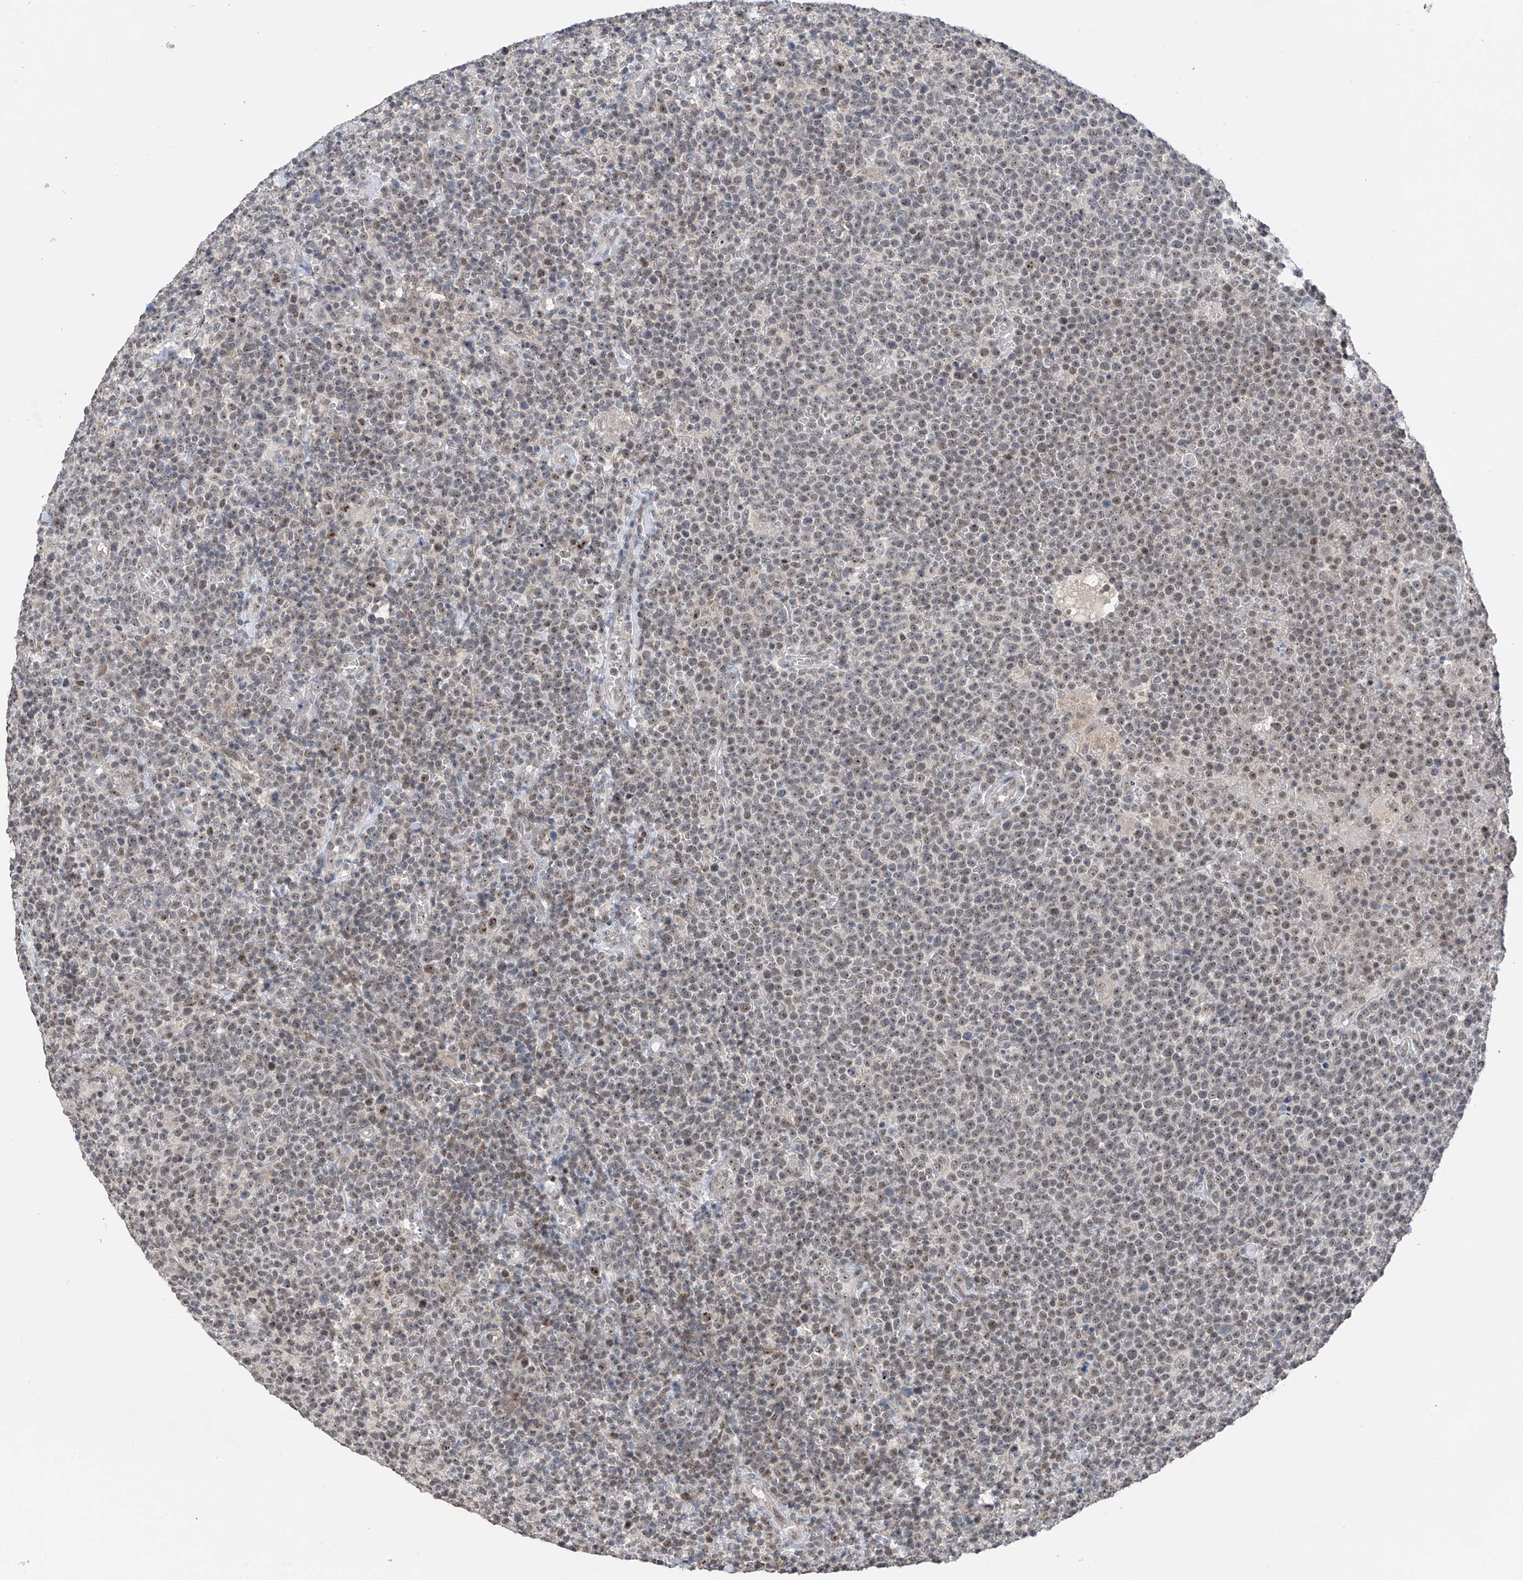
{"staining": {"intensity": "weak", "quantity": "<25%", "location": "nuclear"}, "tissue": "lymphoma", "cell_type": "Tumor cells", "image_type": "cancer", "snomed": [{"axis": "morphology", "description": "Malignant lymphoma, non-Hodgkin's type, High grade"}, {"axis": "topography", "description": "Lymph node"}], "caption": "The photomicrograph displays no staining of tumor cells in lymphoma.", "gene": "C1orf131", "patient": {"sex": "male", "age": 61}}